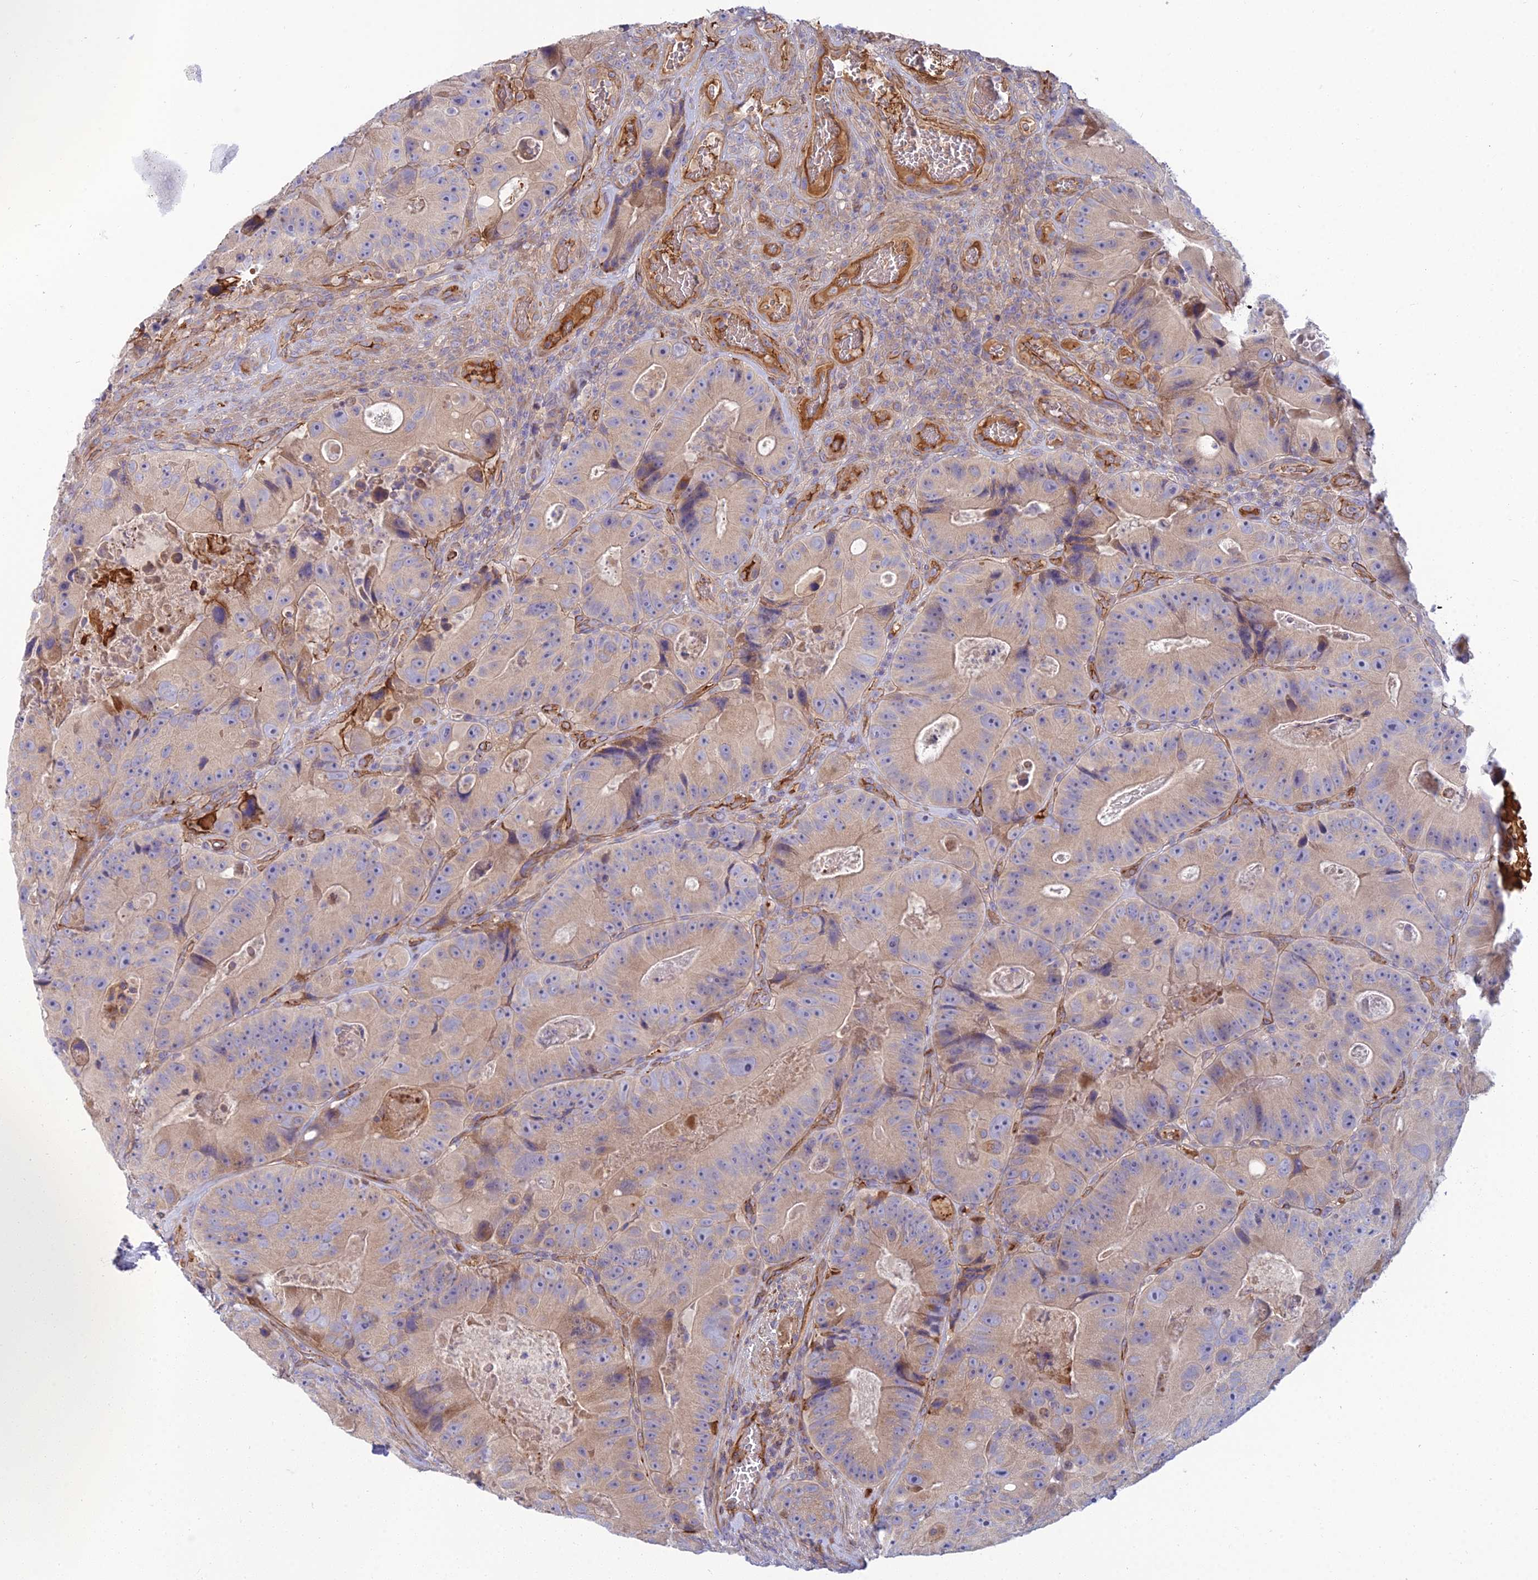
{"staining": {"intensity": "weak", "quantity": "25%-75%", "location": "cytoplasmic/membranous"}, "tissue": "colorectal cancer", "cell_type": "Tumor cells", "image_type": "cancer", "snomed": [{"axis": "morphology", "description": "Adenocarcinoma, NOS"}, {"axis": "topography", "description": "Colon"}], "caption": "Colorectal cancer (adenocarcinoma) was stained to show a protein in brown. There is low levels of weak cytoplasmic/membranous staining in approximately 25%-75% of tumor cells.", "gene": "DUS2", "patient": {"sex": "female", "age": 86}}